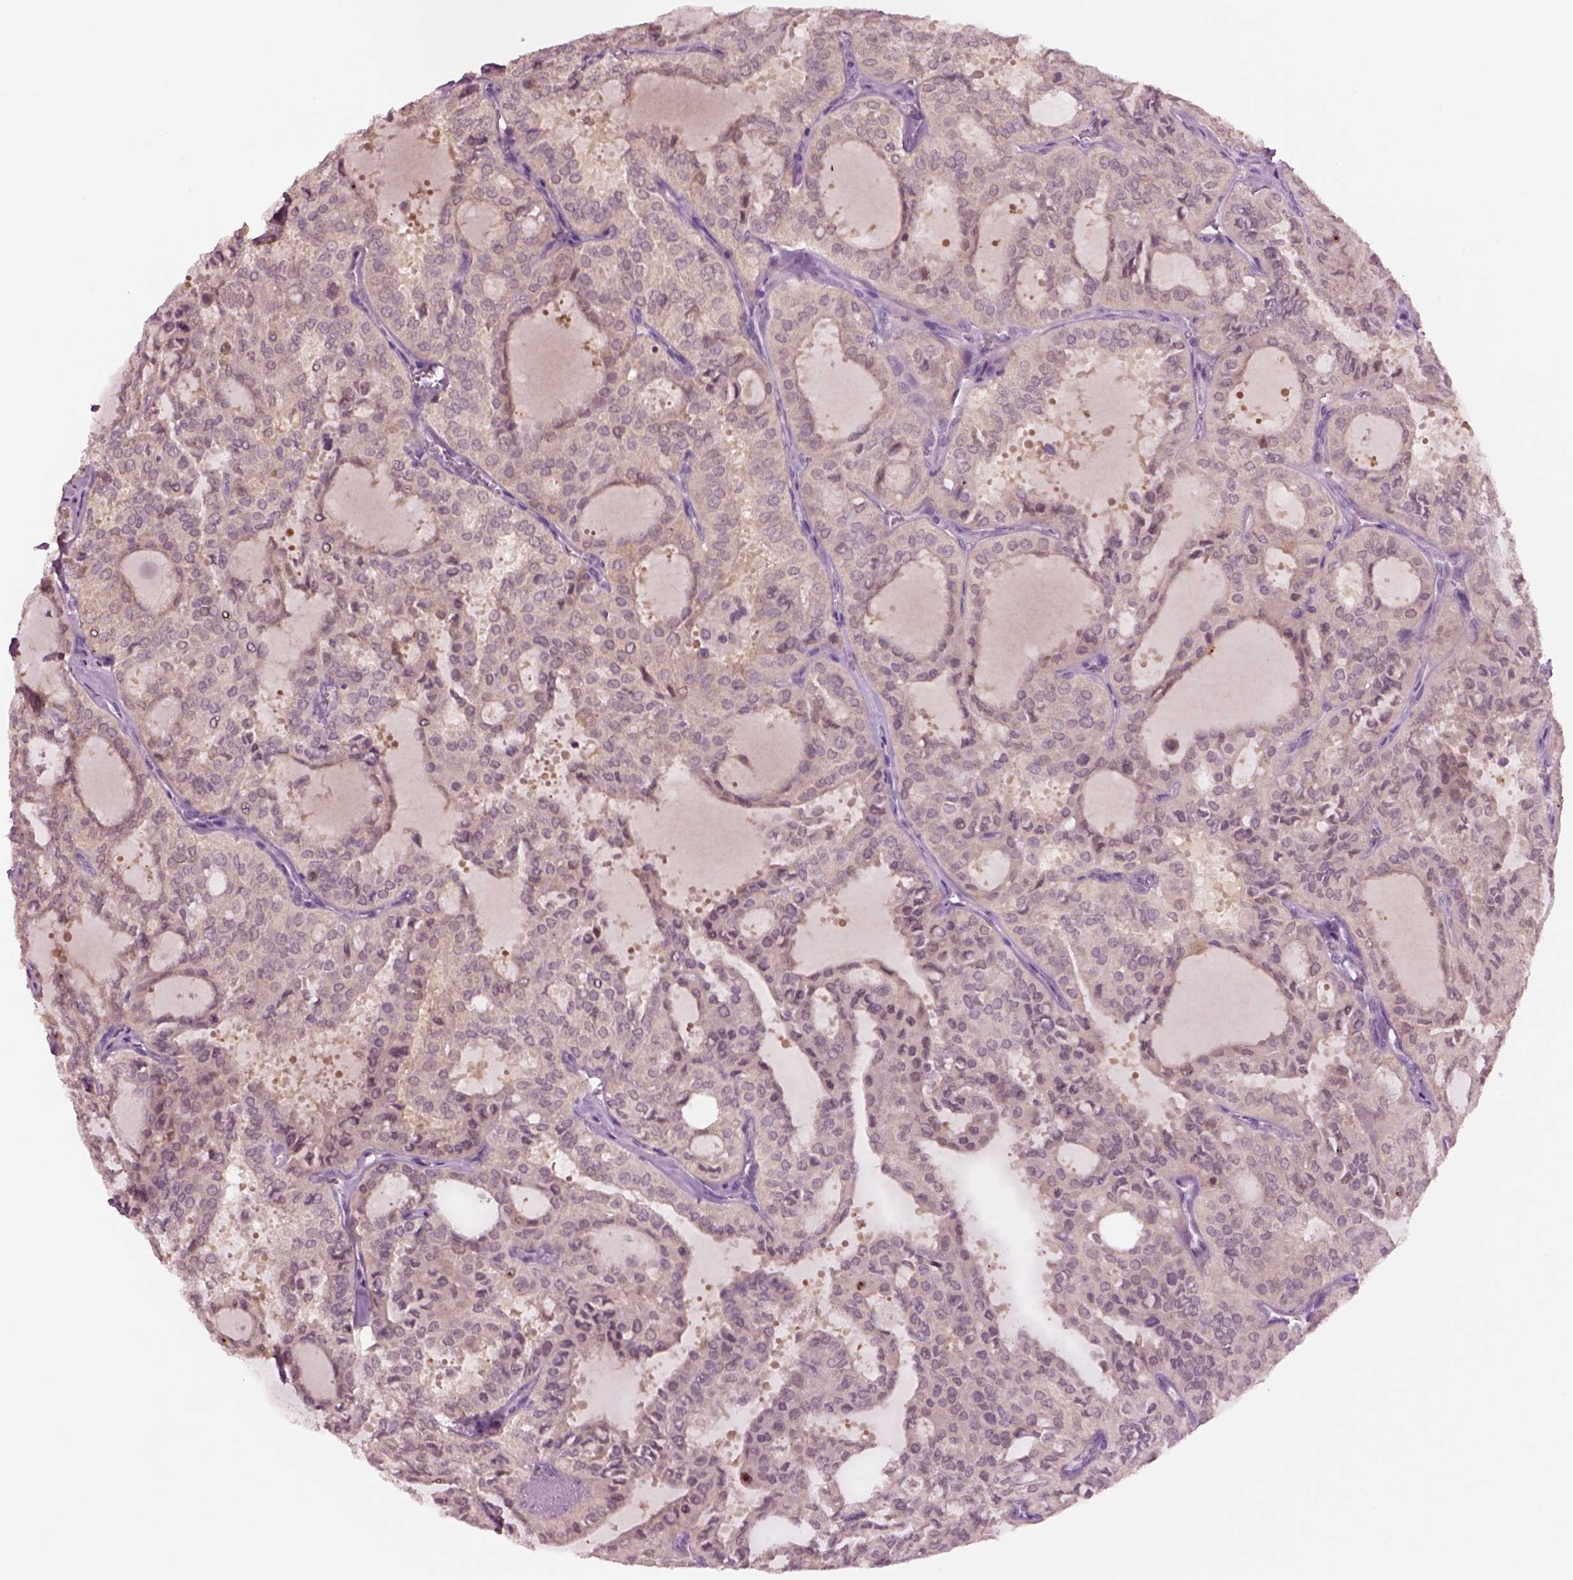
{"staining": {"intensity": "weak", "quantity": ">75%", "location": "cytoplasmic/membranous"}, "tissue": "thyroid cancer", "cell_type": "Tumor cells", "image_type": "cancer", "snomed": [{"axis": "morphology", "description": "Follicular adenoma carcinoma, NOS"}, {"axis": "topography", "description": "Thyroid gland"}], "caption": "High-magnification brightfield microscopy of thyroid cancer (follicular adenoma carcinoma) stained with DAB (brown) and counterstained with hematoxylin (blue). tumor cells exhibit weak cytoplasmic/membranous expression is present in approximately>75% of cells.", "gene": "CLPSL1", "patient": {"sex": "male", "age": 75}}